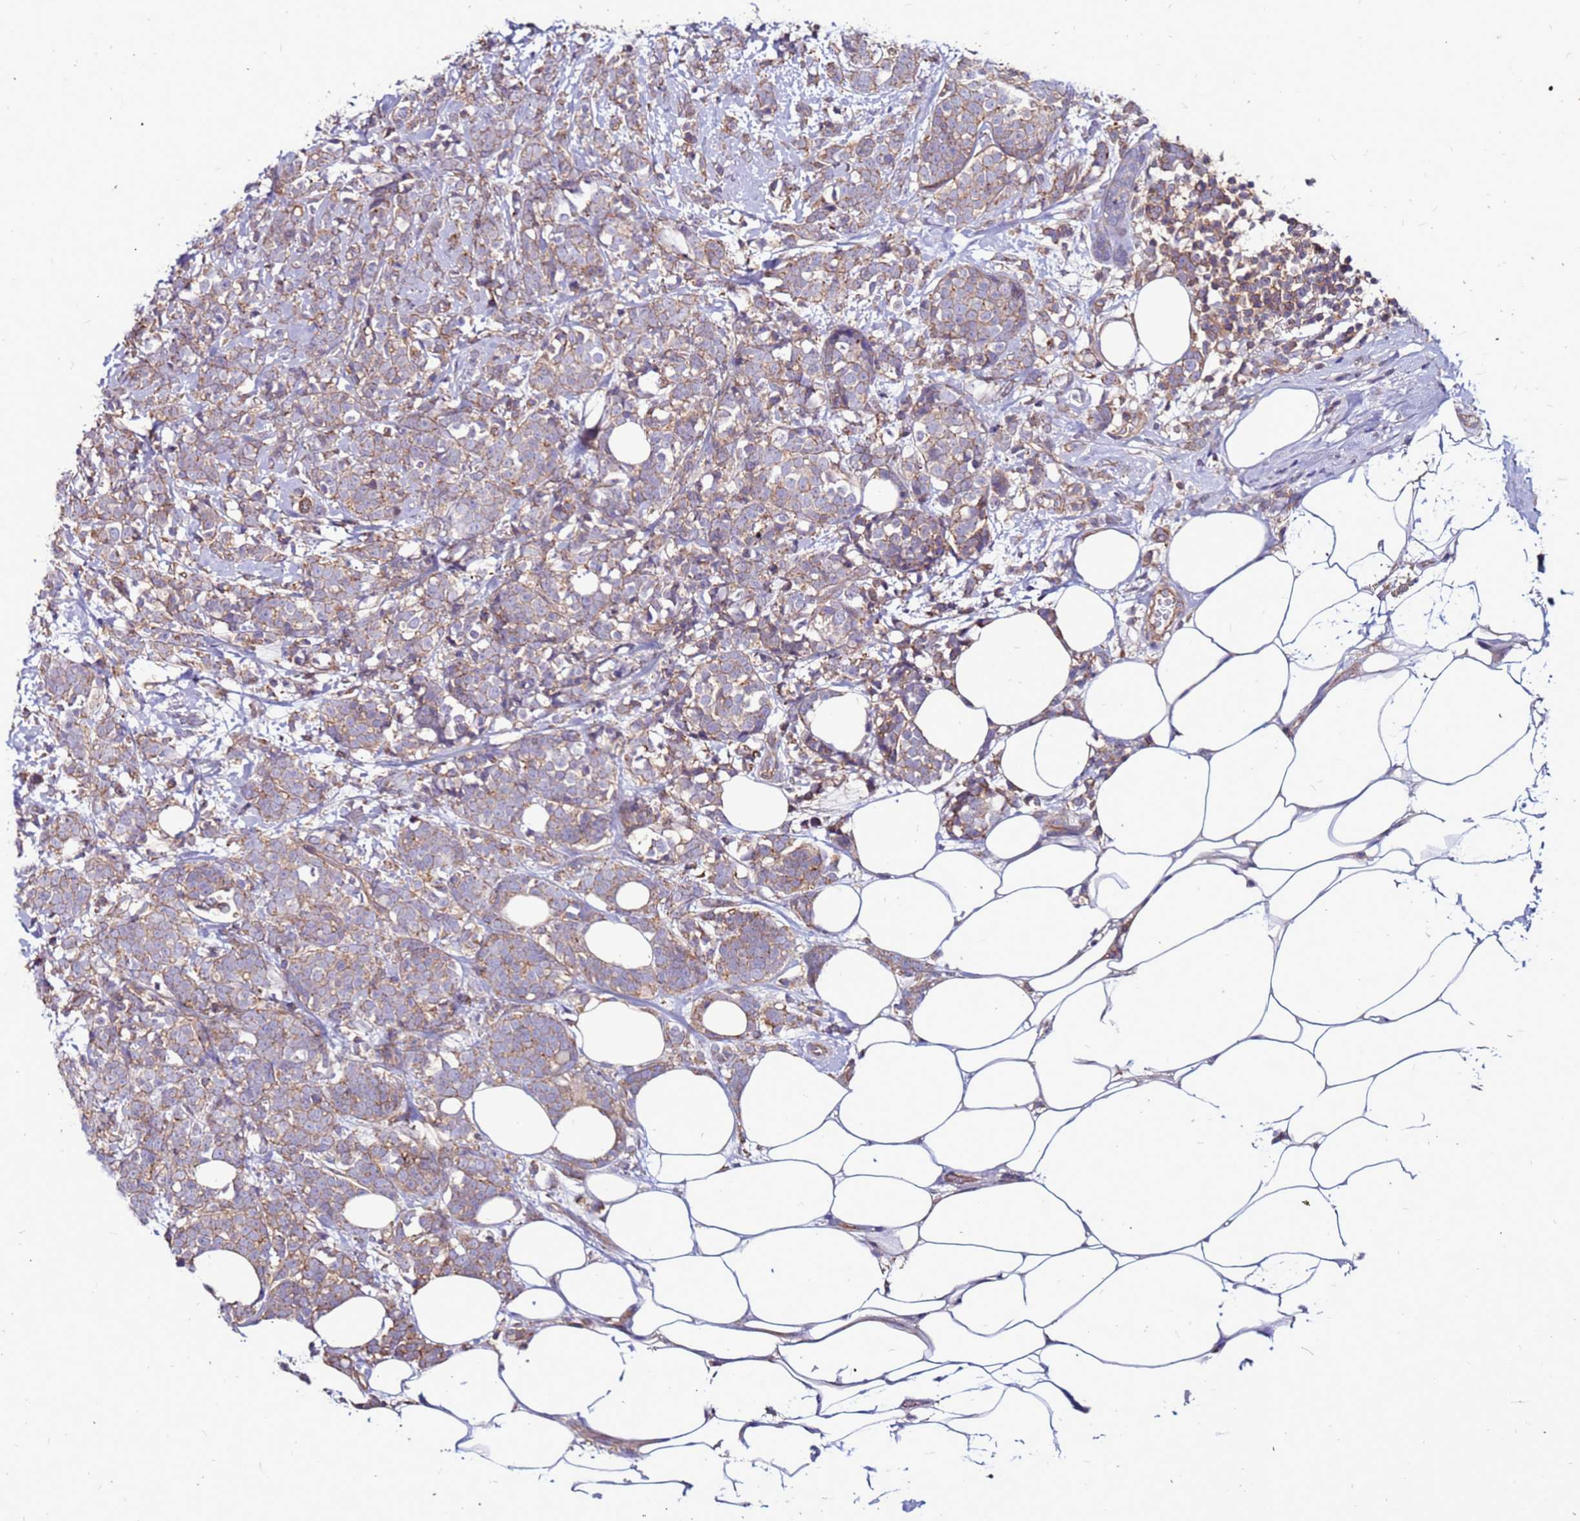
{"staining": {"intensity": "moderate", "quantity": ">75%", "location": "cytoplasmic/membranous"}, "tissue": "breast cancer", "cell_type": "Tumor cells", "image_type": "cancer", "snomed": [{"axis": "morphology", "description": "Lobular carcinoma"}, {"axis": "topography", "description": "Breast"}], "caption": "Breast lobular carcinoma stained with DAB (3,3'-diaminobenzidine) immunohistochemistry exhibits medium levels of moderate cytoplasmic/membranous expression in about >75% of tumor cells.", "gene": "NRN1L", "patient": {"sex": "female", "age": 58}}